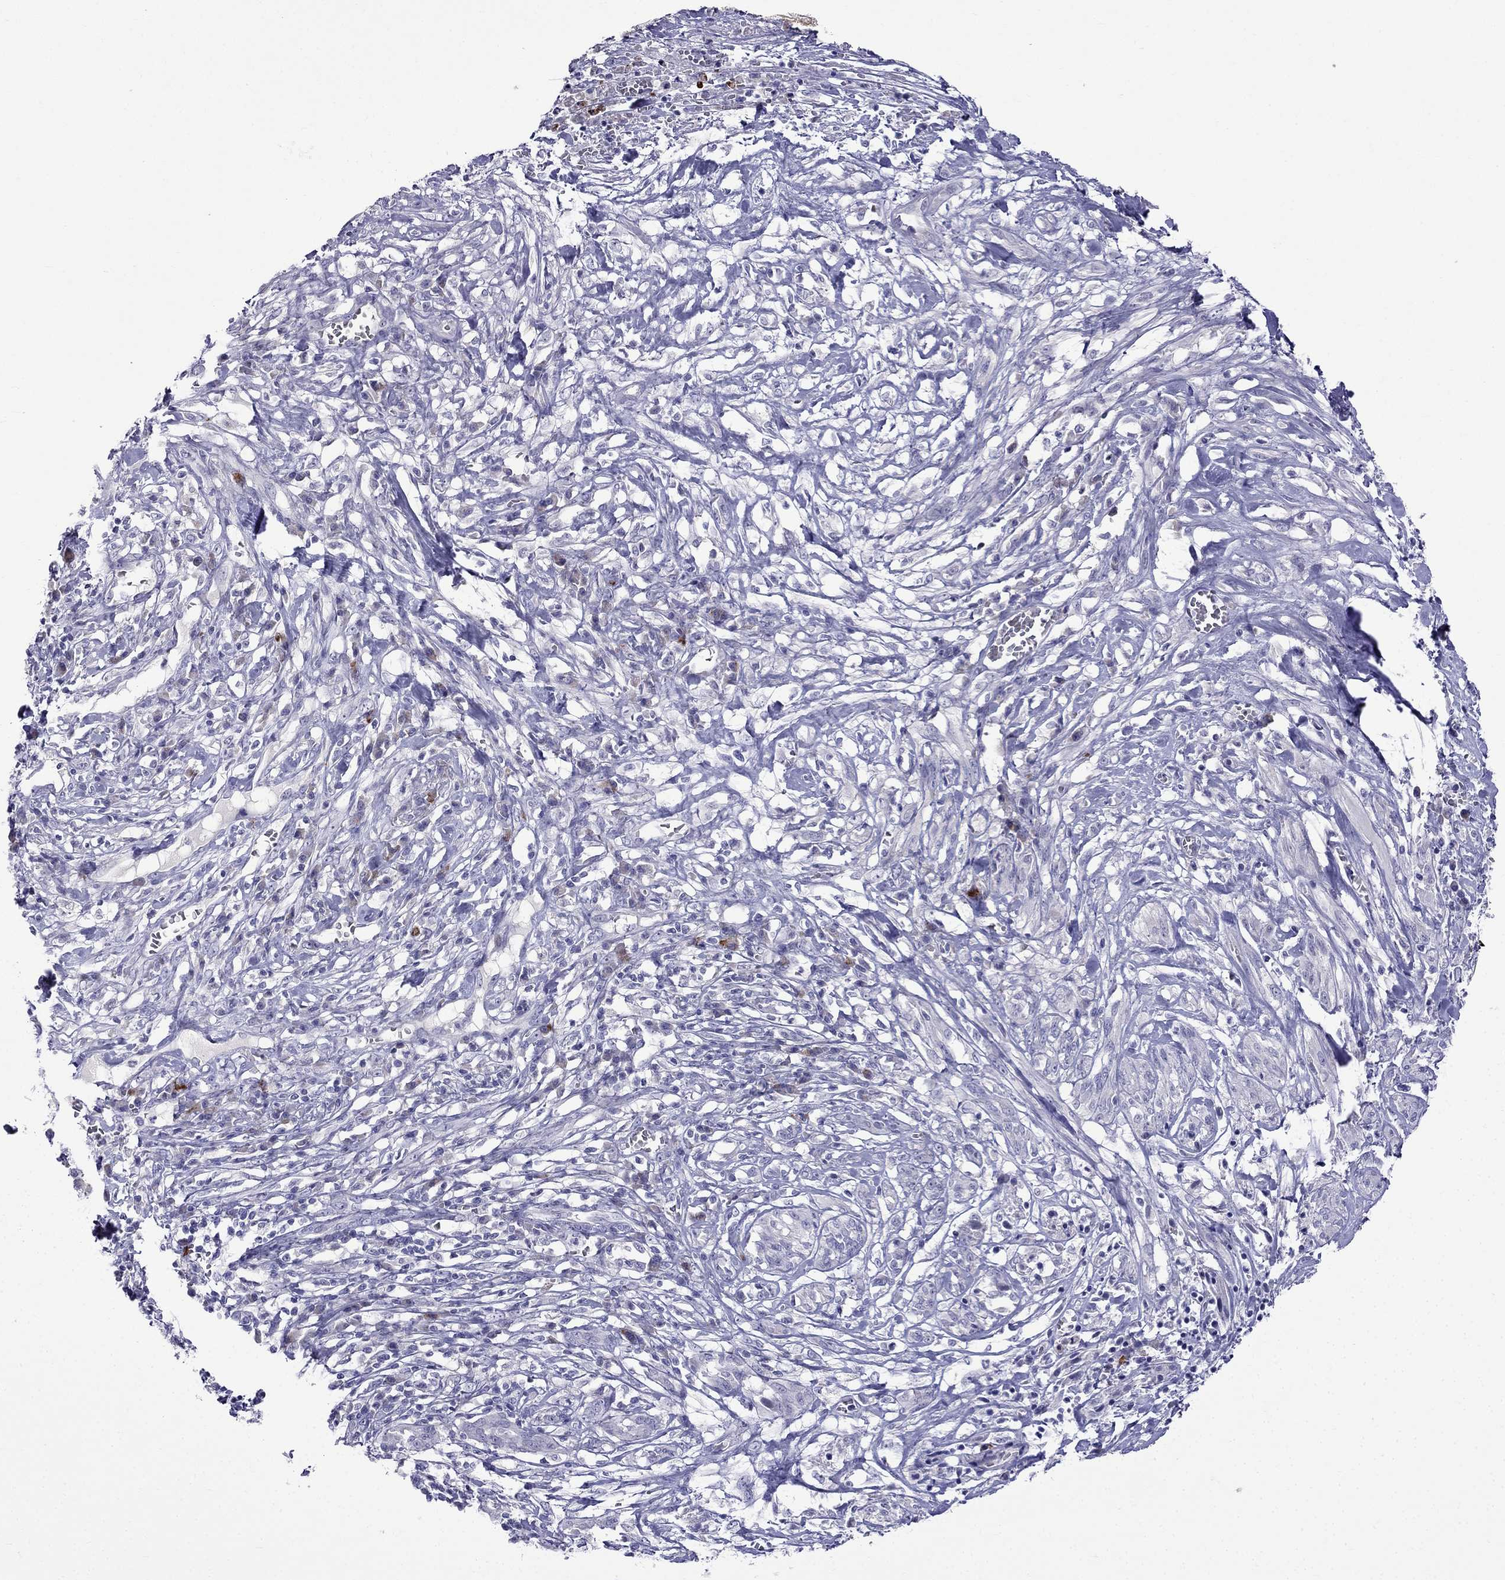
{"staining": {"intensity": "negative", "quantity": "none", "location": "none"}, "tissue": "melanoma", "cell_type": "Tumor cells", "image_type": "cancer", "snomed": [{"axis": "morphology", "description": "Malignant melanoma, NOS"}, {"axis": "topography", "description": "Skin"}], "caption": "Tumor cells are negative for protein expression in human malignant melanoma. (DAB (3,3'-diaminobenzidine) immunohistochemistry, high magnification).", "gene": "PATE1", "patient": {"sex": "female", "age": 91}}